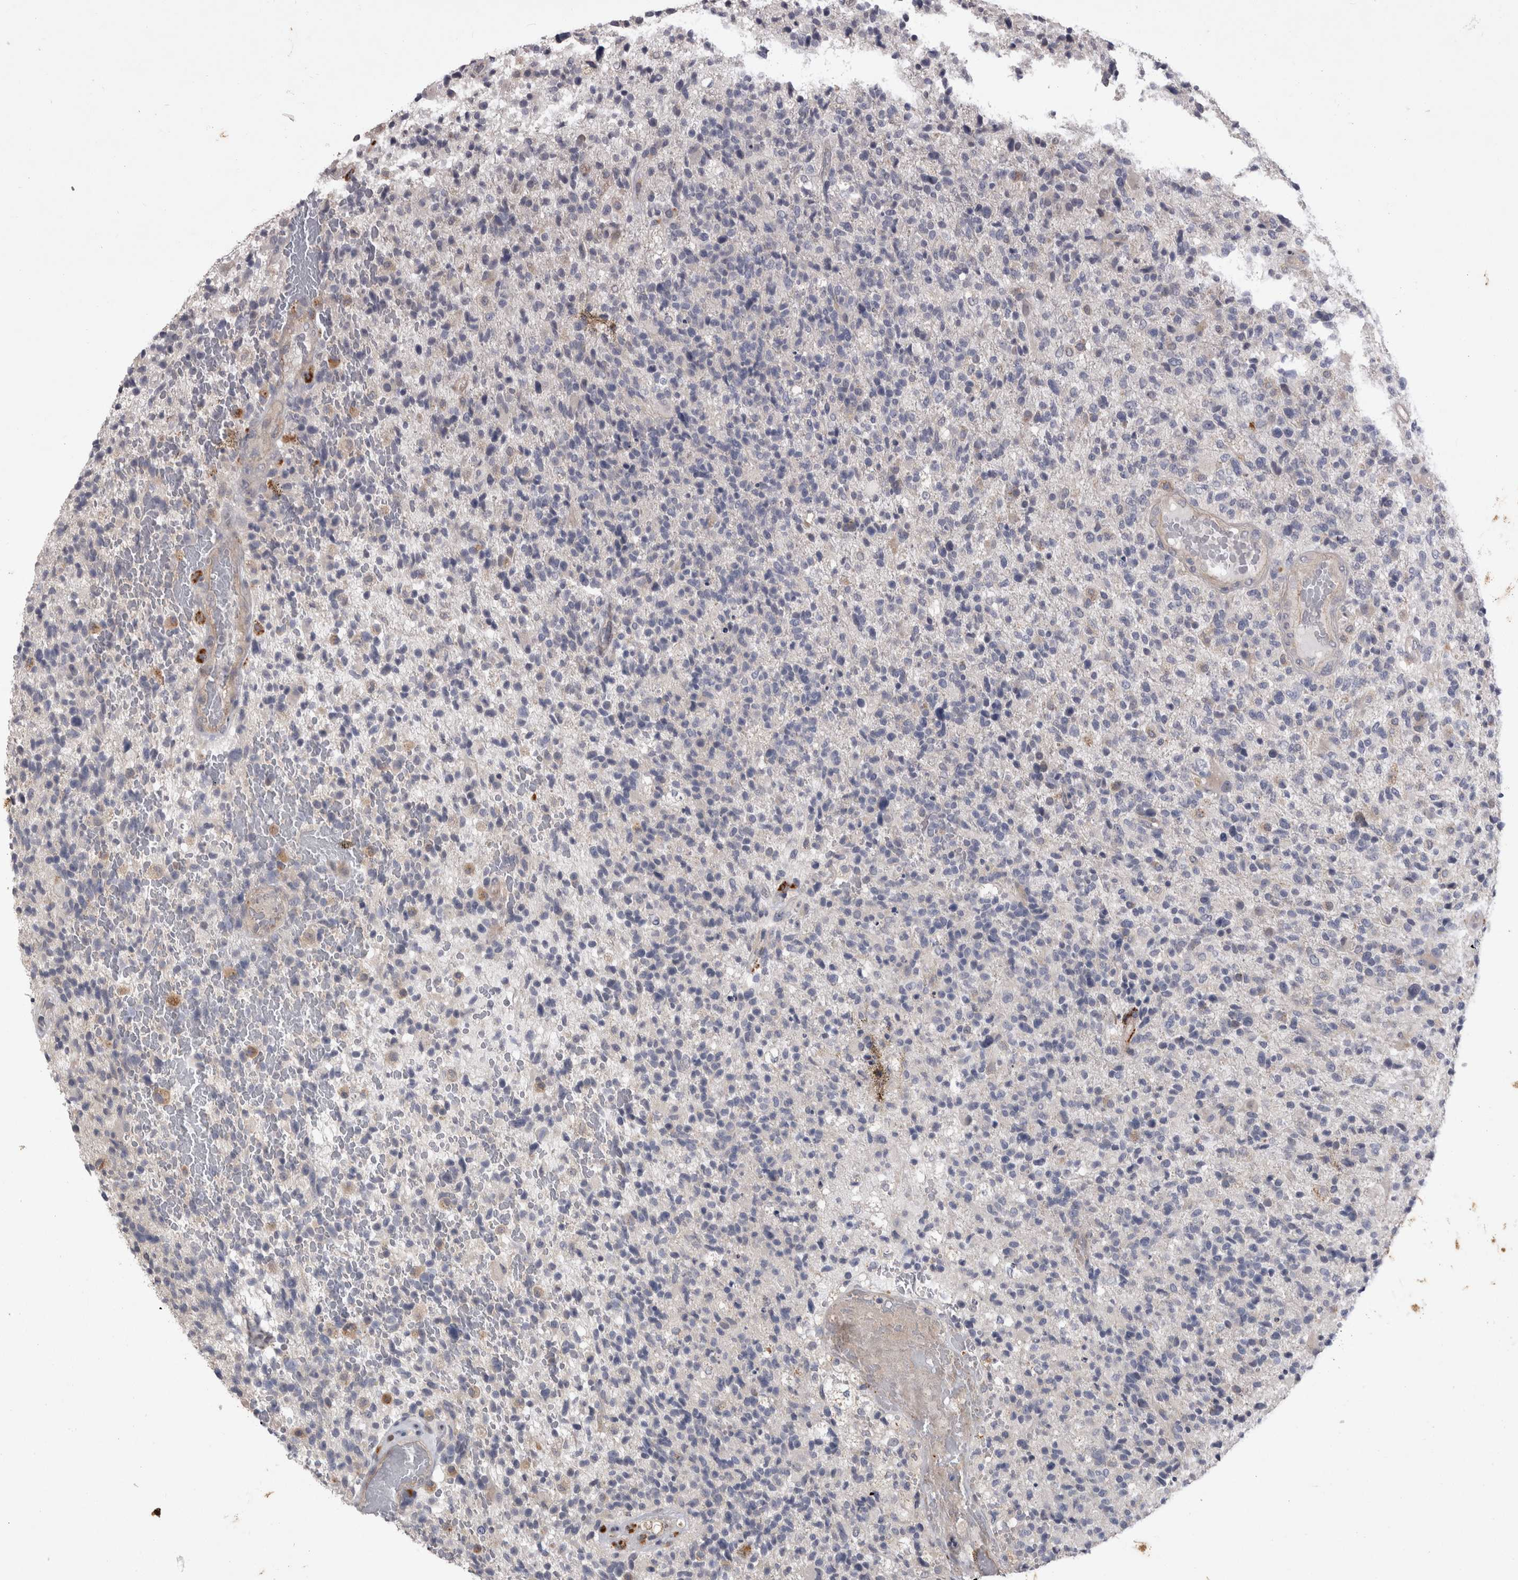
{"staining": {"intensity": "negative", "quantity": "none", "location": "none"}, "tissue": "glioma", "cell_type": "Tumor cells", "image_type": "cancer", "snomed": [{"axis": "morphology", "description": "Glioma, malignant, High grade"}, {"axis": "topography", "description": "Brain"}], "caption": "Immunohistochemistry (IHC) of human malignant glioma (high-grade) shows no positivity in tumor cells.", "gene": "CTBS", "patient": {"sex": "male", "age": 72}}